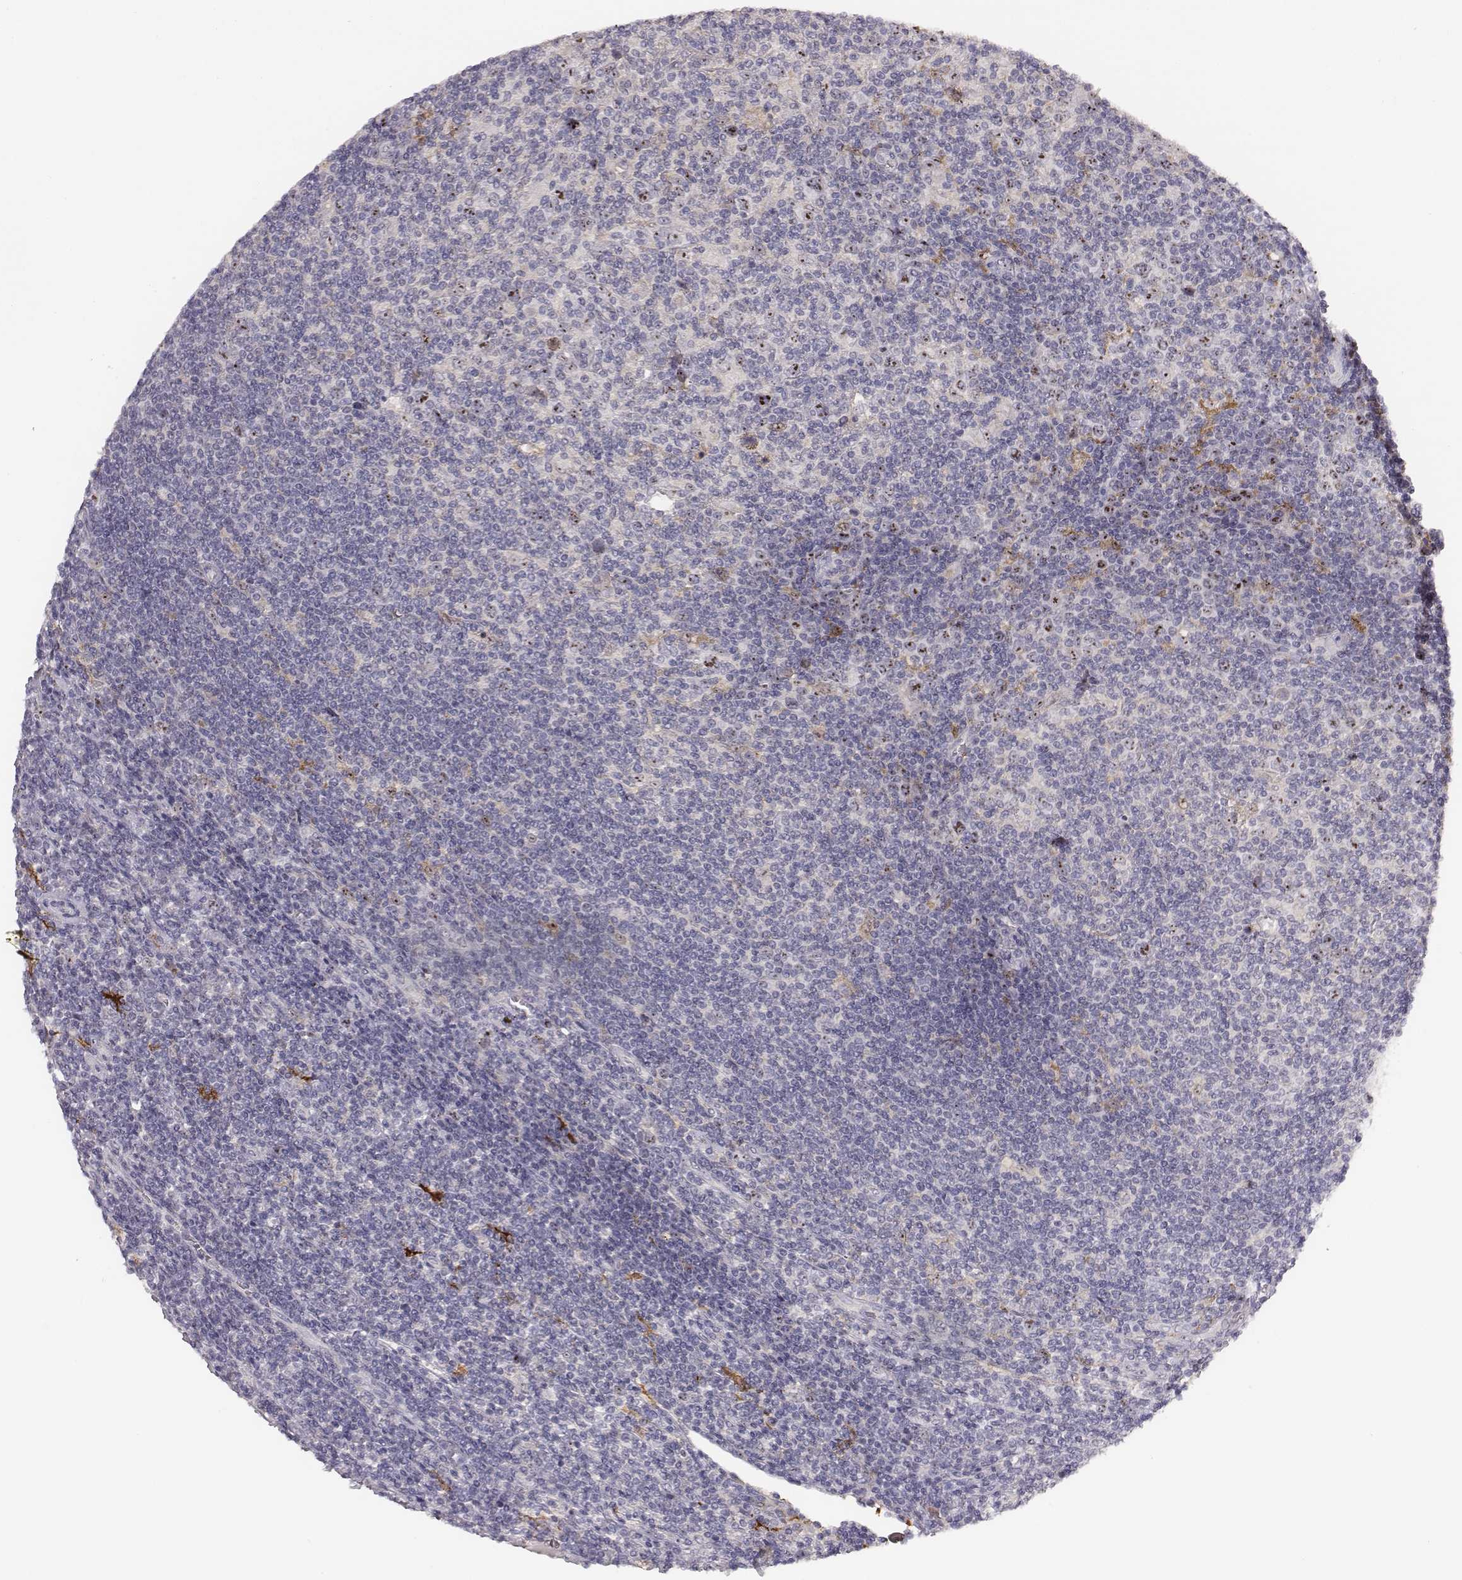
{"staining": {"intensity": "strong", "quantity": ">75%", "location": "nuclear"}, "tissue": "lymphoma", "cell_type": "Tumor cells", "image_type": "cancer", "snomed": [{"axis": "morphology", "description": "Hodgkin's disease, NOS"}, {"axis": "topography", "description": "Lymph node"}], "caption": "This is an image of immunohistochemistry staining of lymphoma, which shows strong expression in the nuclear of tumor cells.", "gene": "NIFK", "patient": {"sex": "male", "age": 40}}